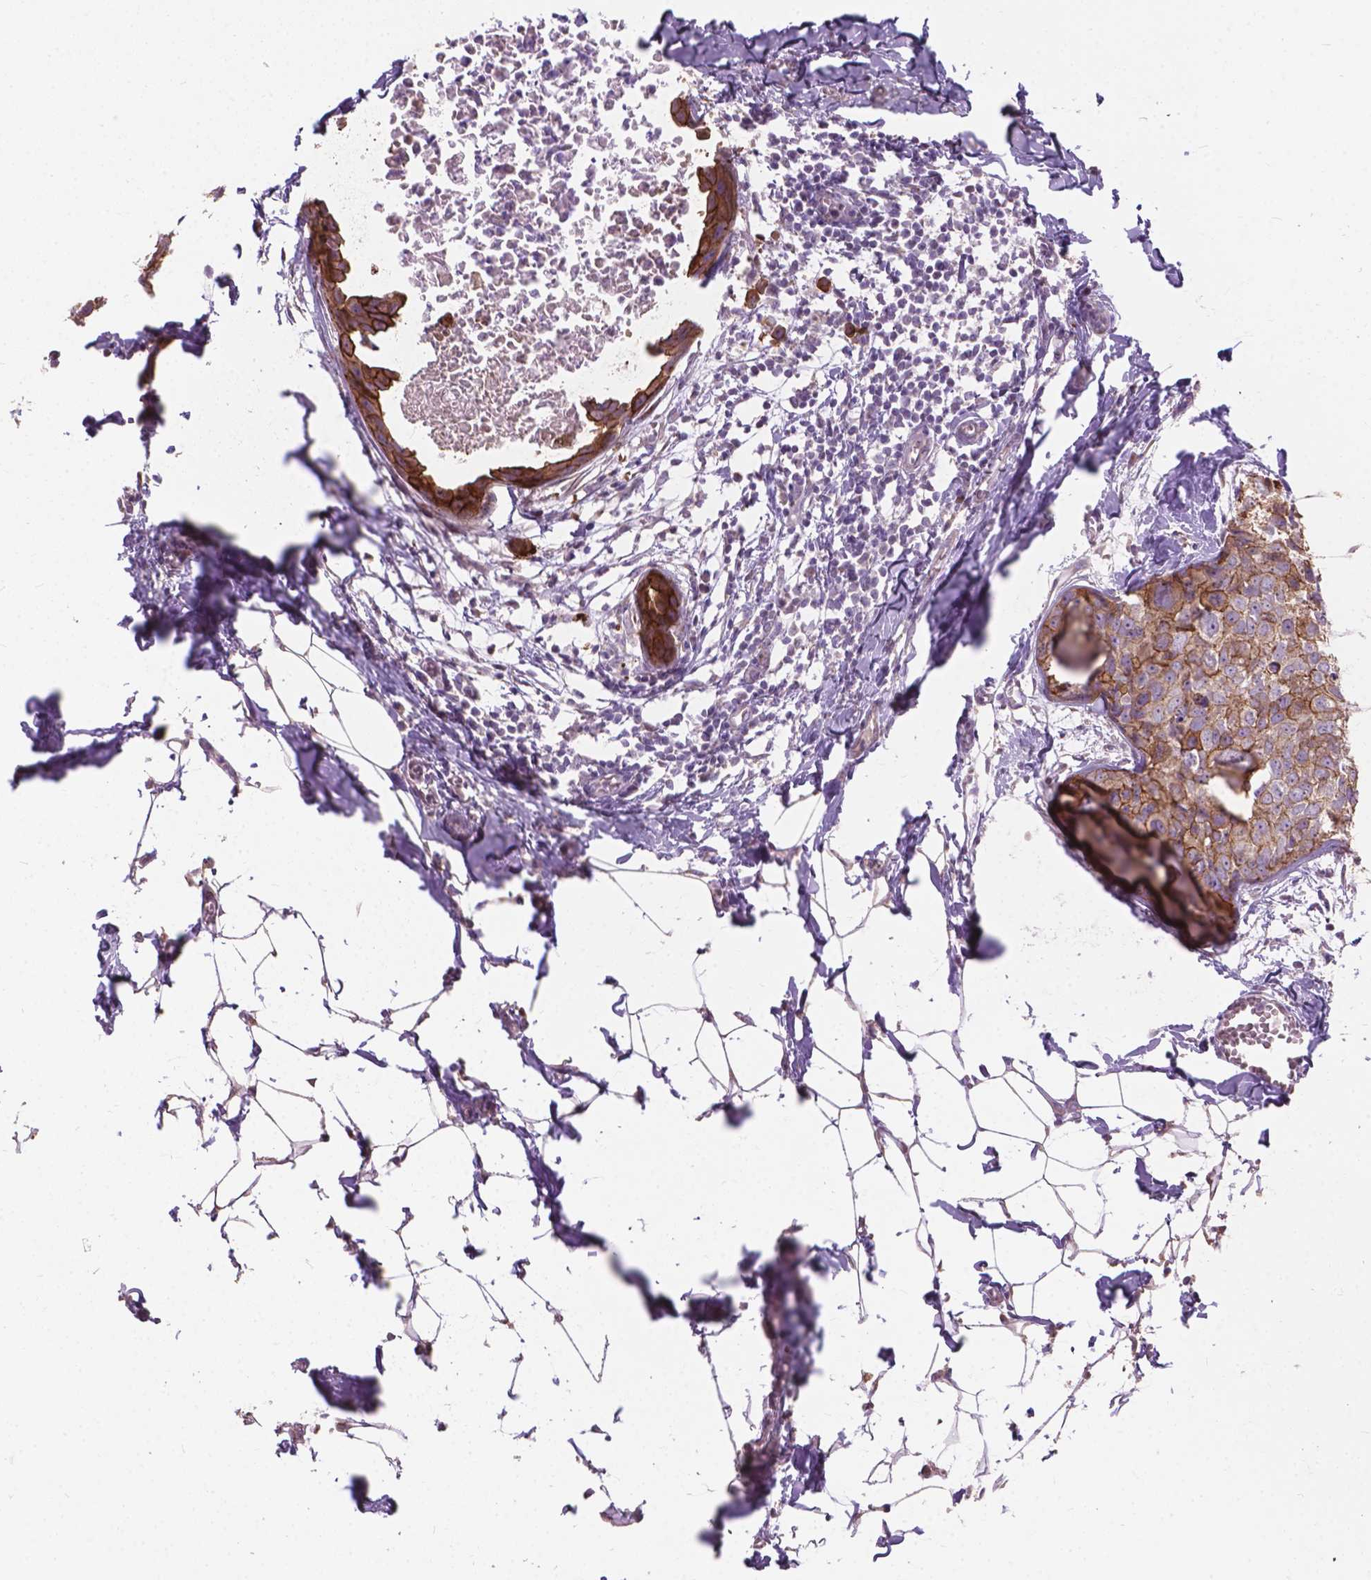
{"staining": {"intensity": "moderate", "quantity": "<25%", "location": "cytoplasmic/membranous"}, "tissue": "breast cancer", "cell_type": "Tumor cells", "image_type": "cancer", "snomed": [{"axis": "morphology", "description": "Duct carcinoma"}, {"axis": "topography", "description": "Breast"}], "caption": "IHC micrograph of neoplastic tissue: breast cancer (infiltrating ductal carcinoma) stained using immunohistochemistry (IHC) reveals low levels of moderate protein expression localized specifically in the cytoplasmic/membranous of tumor cells, appearing as a cytoplasmic/membranous brown color.", "gene": "MYH14", "patient": {"sex": "female", "age": 38}}